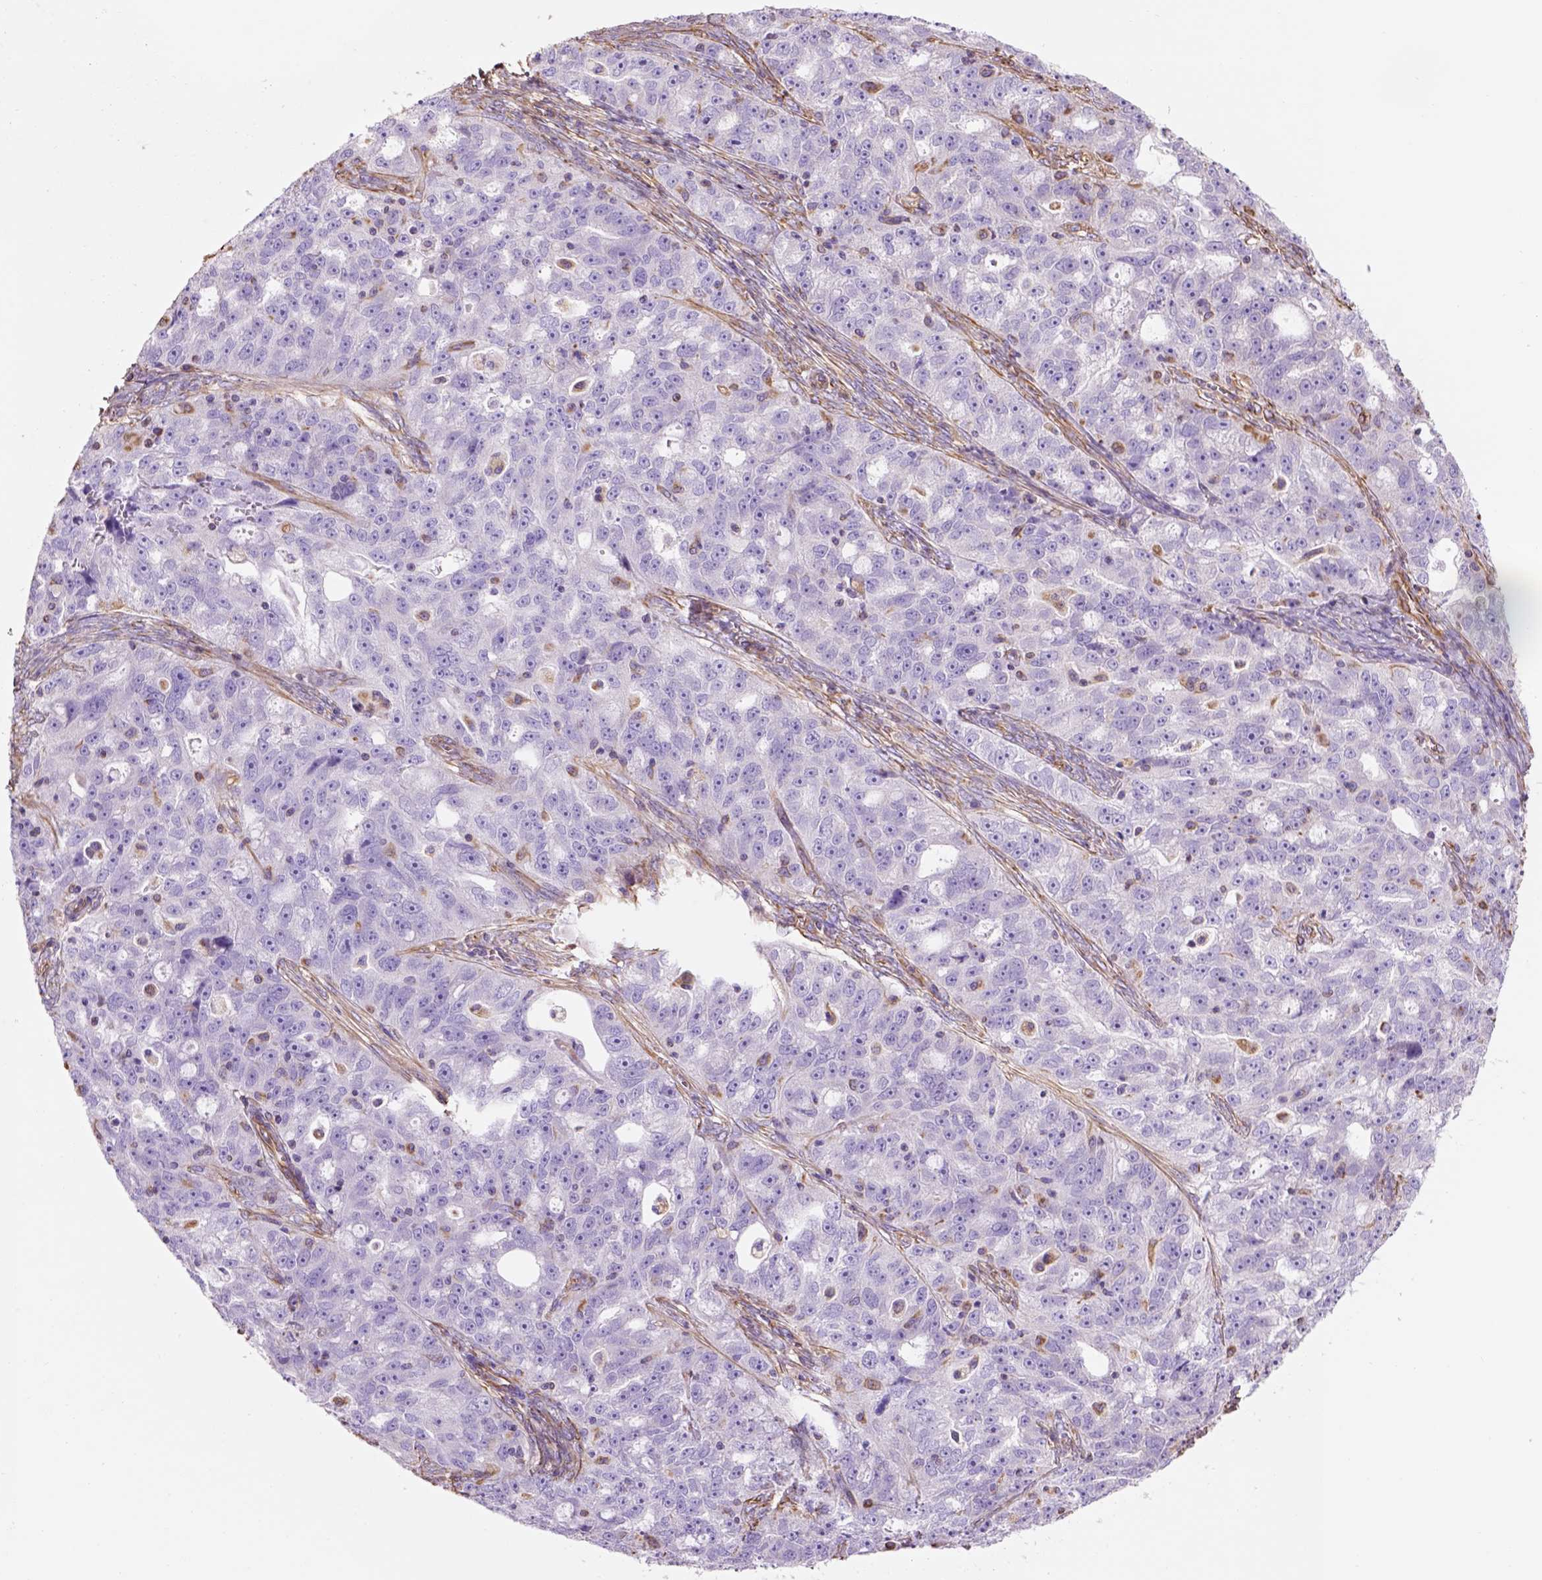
{"staining": {"intensity": "negative", "quantity": "none", "location": "none"}, "tissue": "ovarian cancer", "cell_type": "Tumor cells", "image_type": "cancer", "snomed": [{"axis": "morphology", "description": "Cystadenocarcinoma, serous, NOS"}, {"axis": "topography", "description": "Ovary"}], "caption": "A histopathology image of ovarian cancer (serous cystadenocarcinoma) stained for a protein demonstrates no brown staining in tumor cells.", "gene": "ZZZ3", "patient": {"sex": "female", "age": 51}}